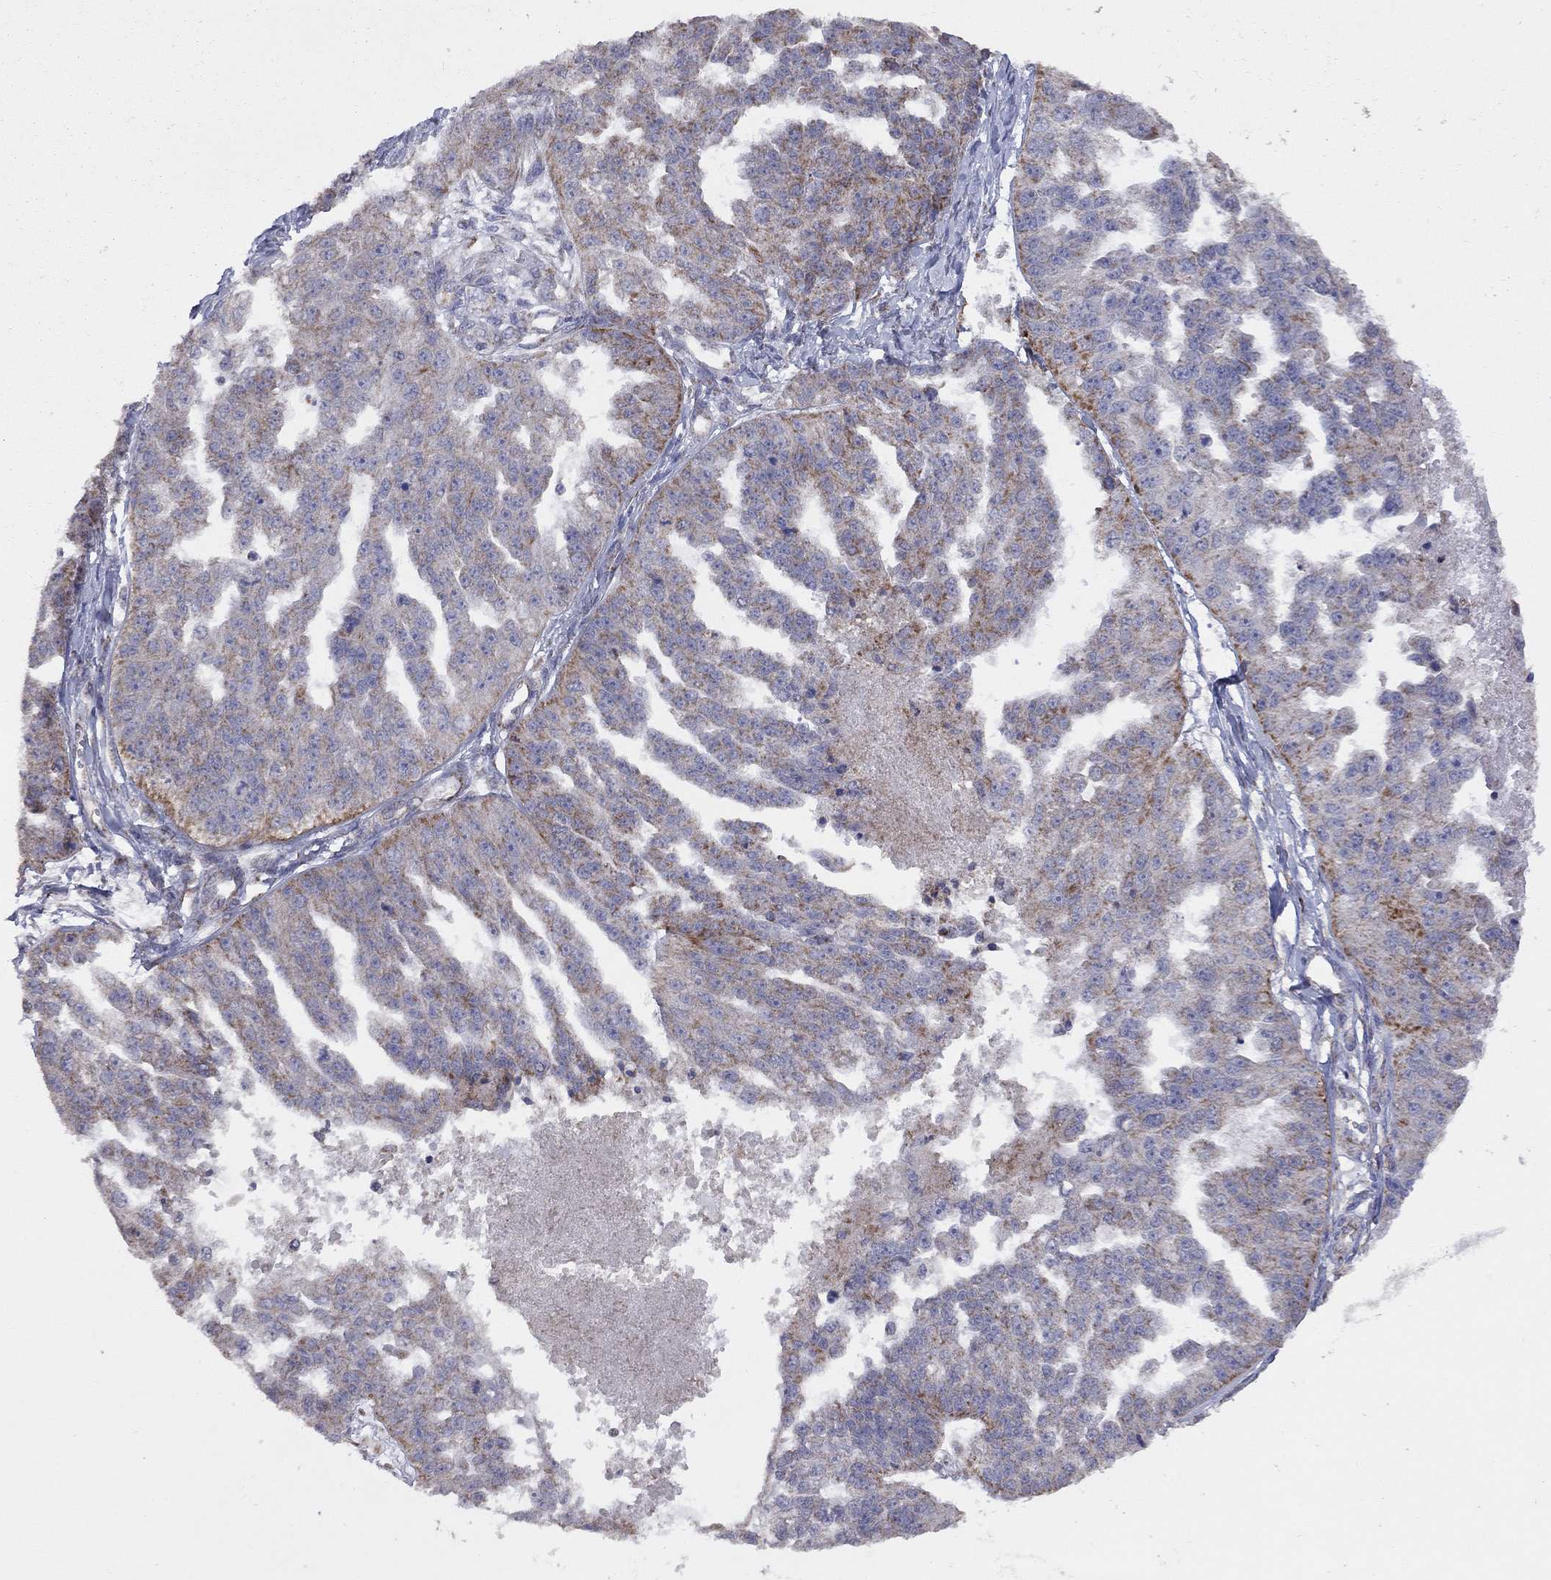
{"staining": {"intensity": "strong", "quantity": "<25%", "location": "cytoplasmic/membranous"}, "tissue": "ovarian cancer", "cell_type": "Tumor cells", "image_type": "cancer", "snomed": [{"axis": "morphology", "description": "Cystadenocarcinoma, serous, NOS"}, {"axis": "topography", "description": "Ovary"}], "caption": "An image of ovarian serous cystadenocarcinoma stained for a protein shows strong cytoplasmic/membranous brown staining in tumor cells. The protein of interest is shown in brown color, while the nuclei are stained blue.", "gene": "NDUFB1", "patient": {"sex": "female", "age": 58}}